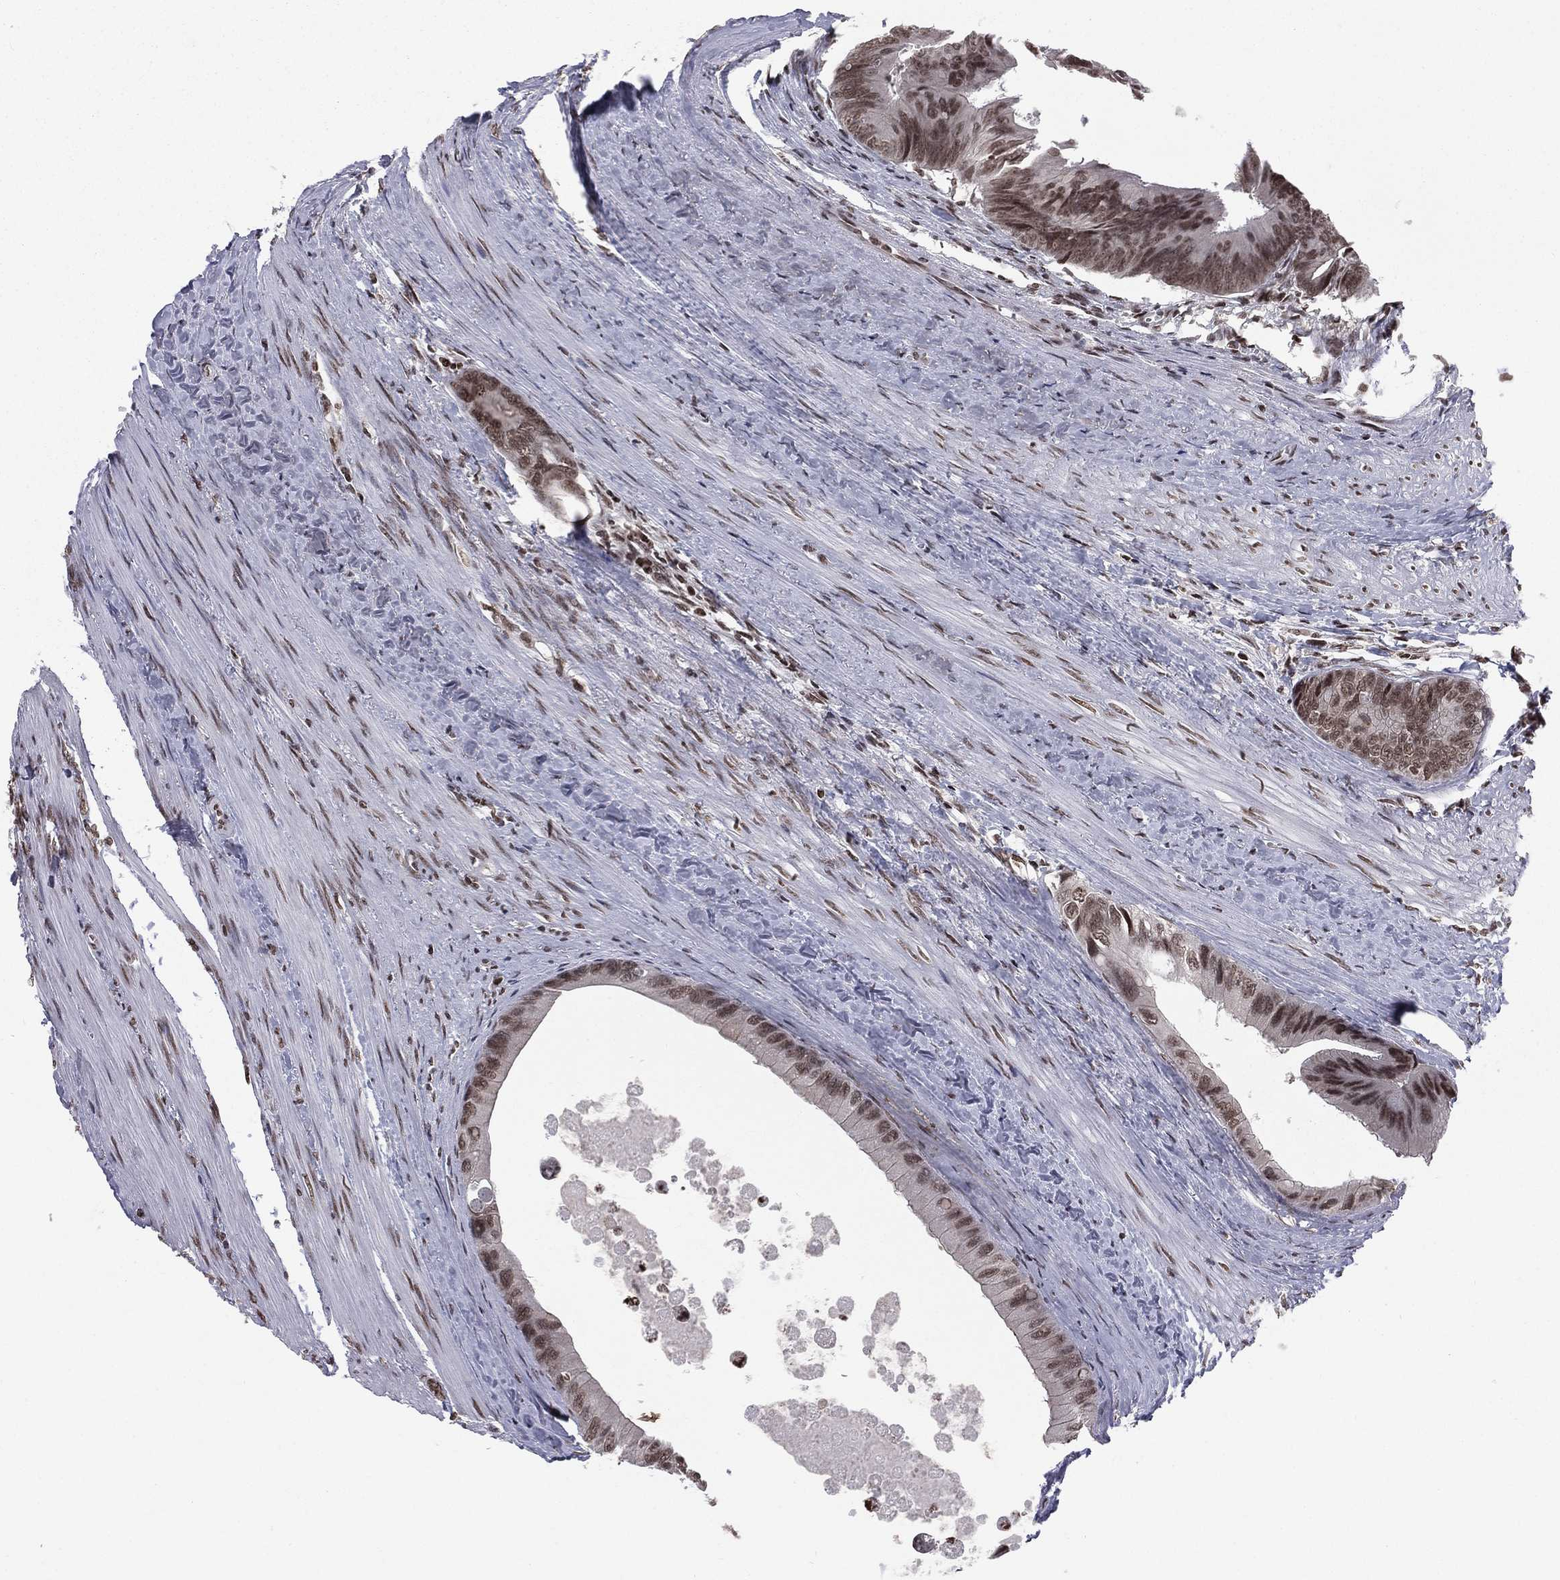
{"staining": {"intensity": "moderate", "quantity": "25%-75%", "location": "nuclear"}, "tissue": "colorectal cancer", "cell_type": "Tumor cells", "image_type": "cancer", "snomed": [{"axis": "morphology", "description": "Normal tissue, NOS"}, {"axis": "morphology", "description": "Adenocarcinoma, NOS"}, {"axis": "topography", "description": "Colon"}], "caption": "Moderate nuclear positivity is present in about 25%-75% of tumor cells in colorectal cancer.", "gene": "RFX7", "patient": {"sex": "male", "age": 65}}